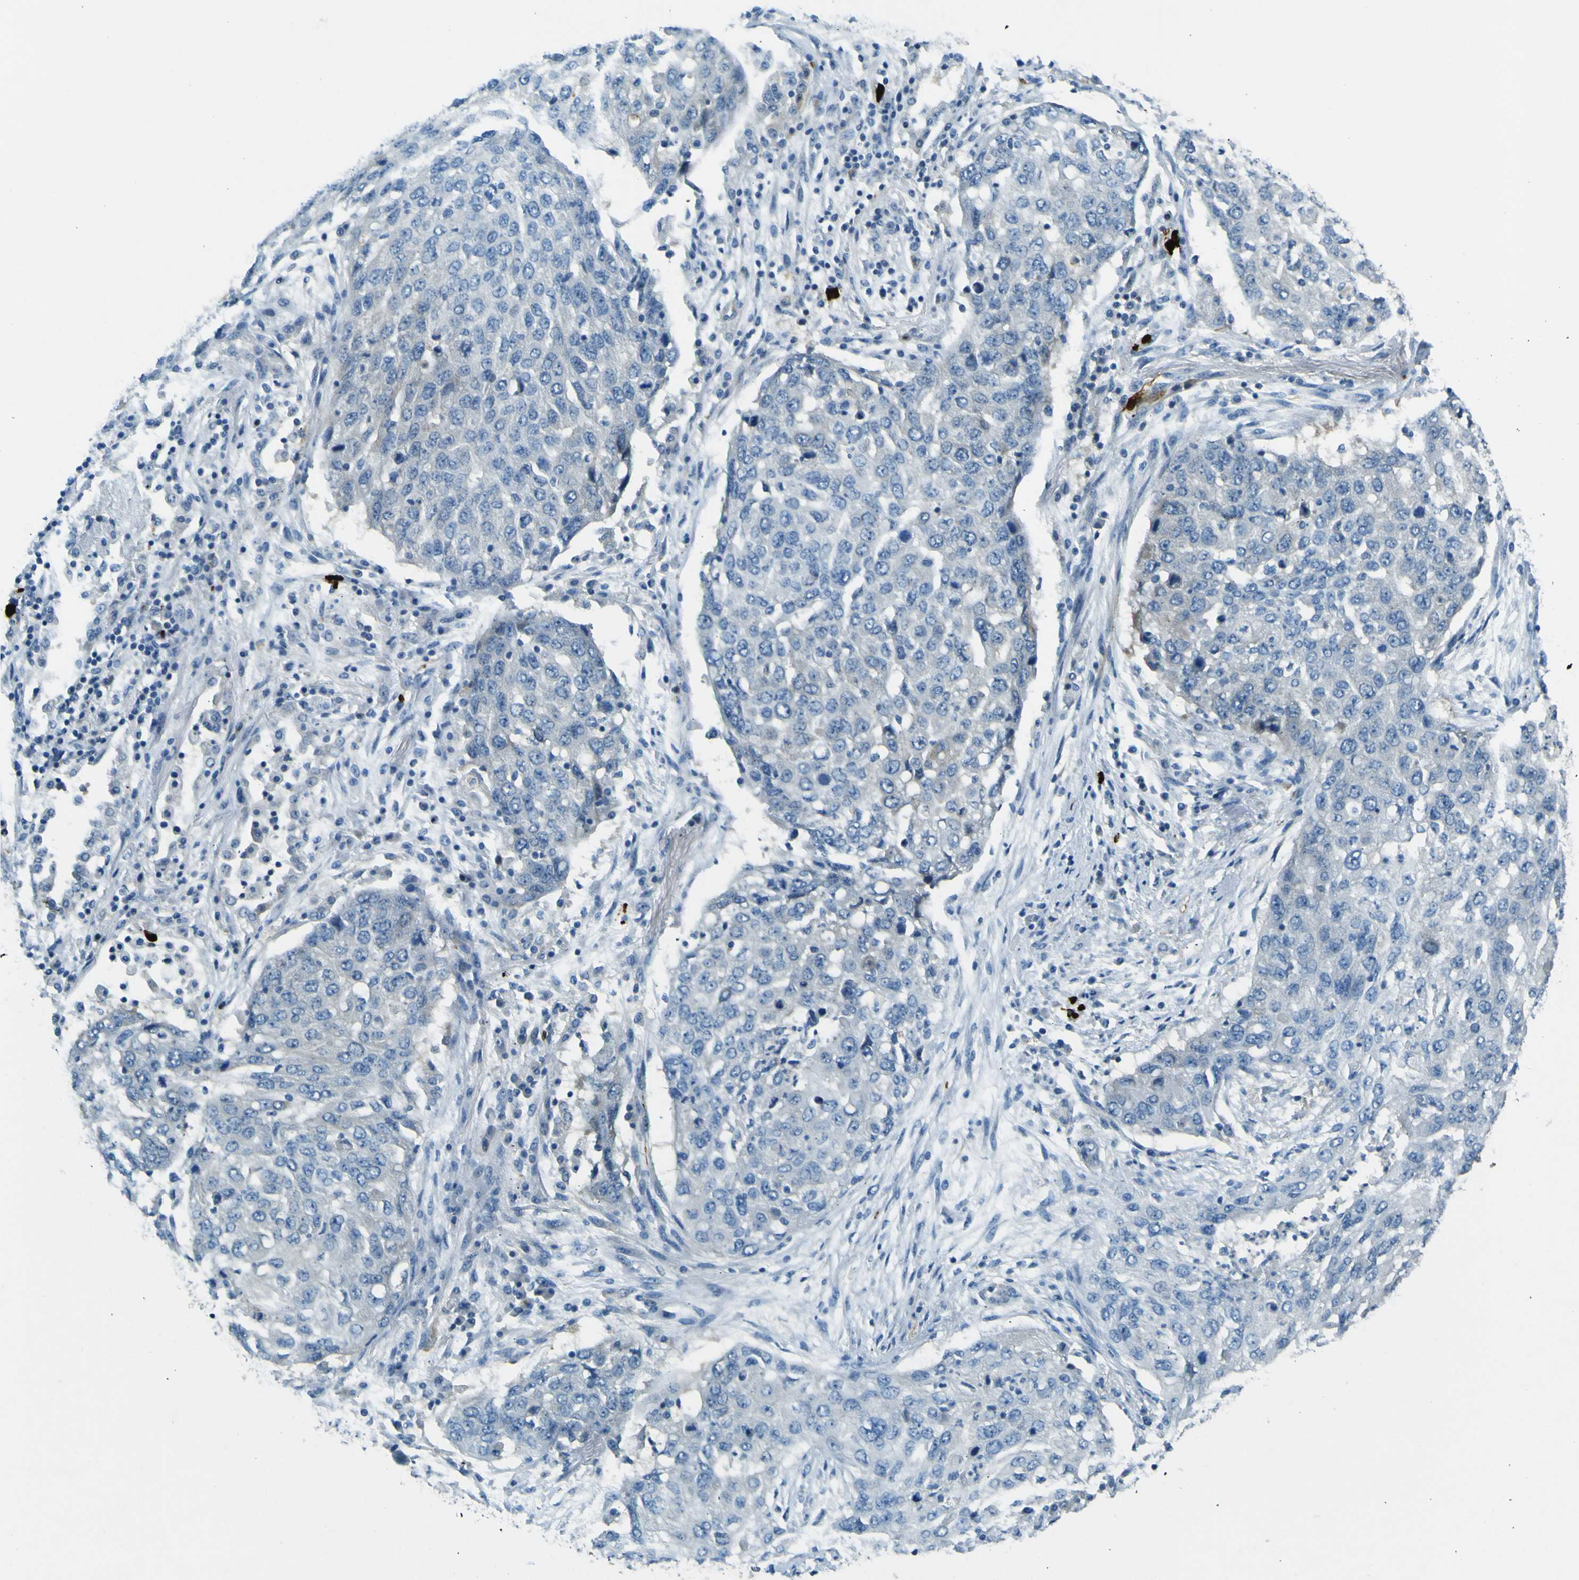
{"staining": {"intensity": "negative", "quantity": "none", "location": "none"}, "tissue": "lung cancer", "cell_type": "Tumor cells", "image_type": "cancer", "snomed": [{"axis": "morphology", "description": "Squamous cell carcinoma, NOS"}, {"axis": "topography", "description": "Lung"}], "caption": "An image of squamous cell carcinoma (lung) stained for a protein reveals no brown staining in tumor cells.", "gene": "SORCS1", "patient": {"sex": "female", "age": 63}}